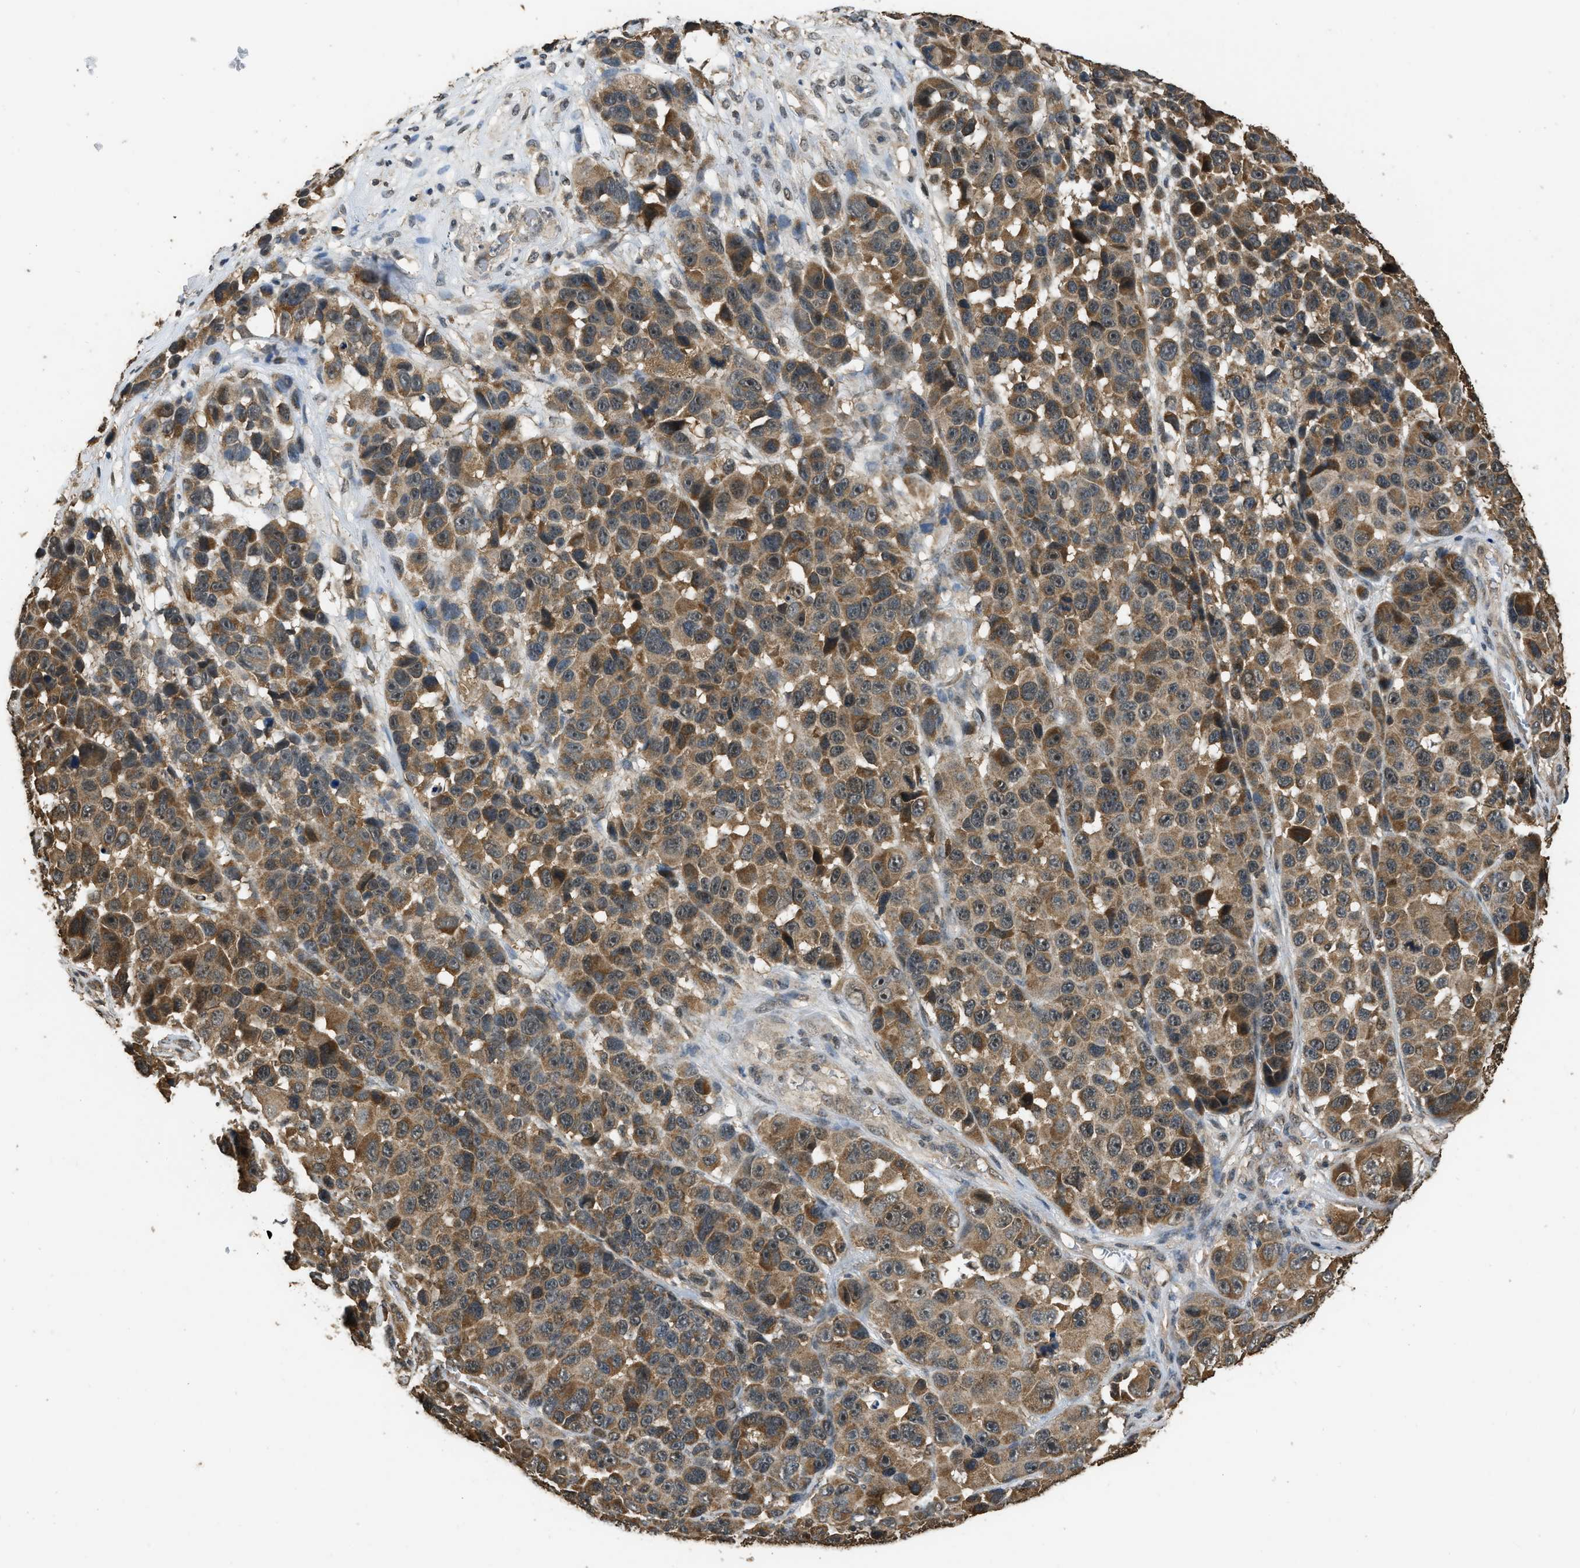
{"staining": {"intensity": "moderate", "quantity": ">75%", "location": "cytoplasmic/membranous"}, "tissue": "melanoma", "cell_type": "Tumor cells", "image_type": "cancer", "snomed": [{"axis": "morphology", "description": "Malignant melanoma, NOS"}, {"axis": "topography", "description": "Skin"}], "caption": "Tumor cells exhibit medium levels of moderate cytoplasmic/membranous expression in about >75% of cells in human melanoma.", "gene": "DENND6B", "patient": {"sex": "male", "age": 53}}